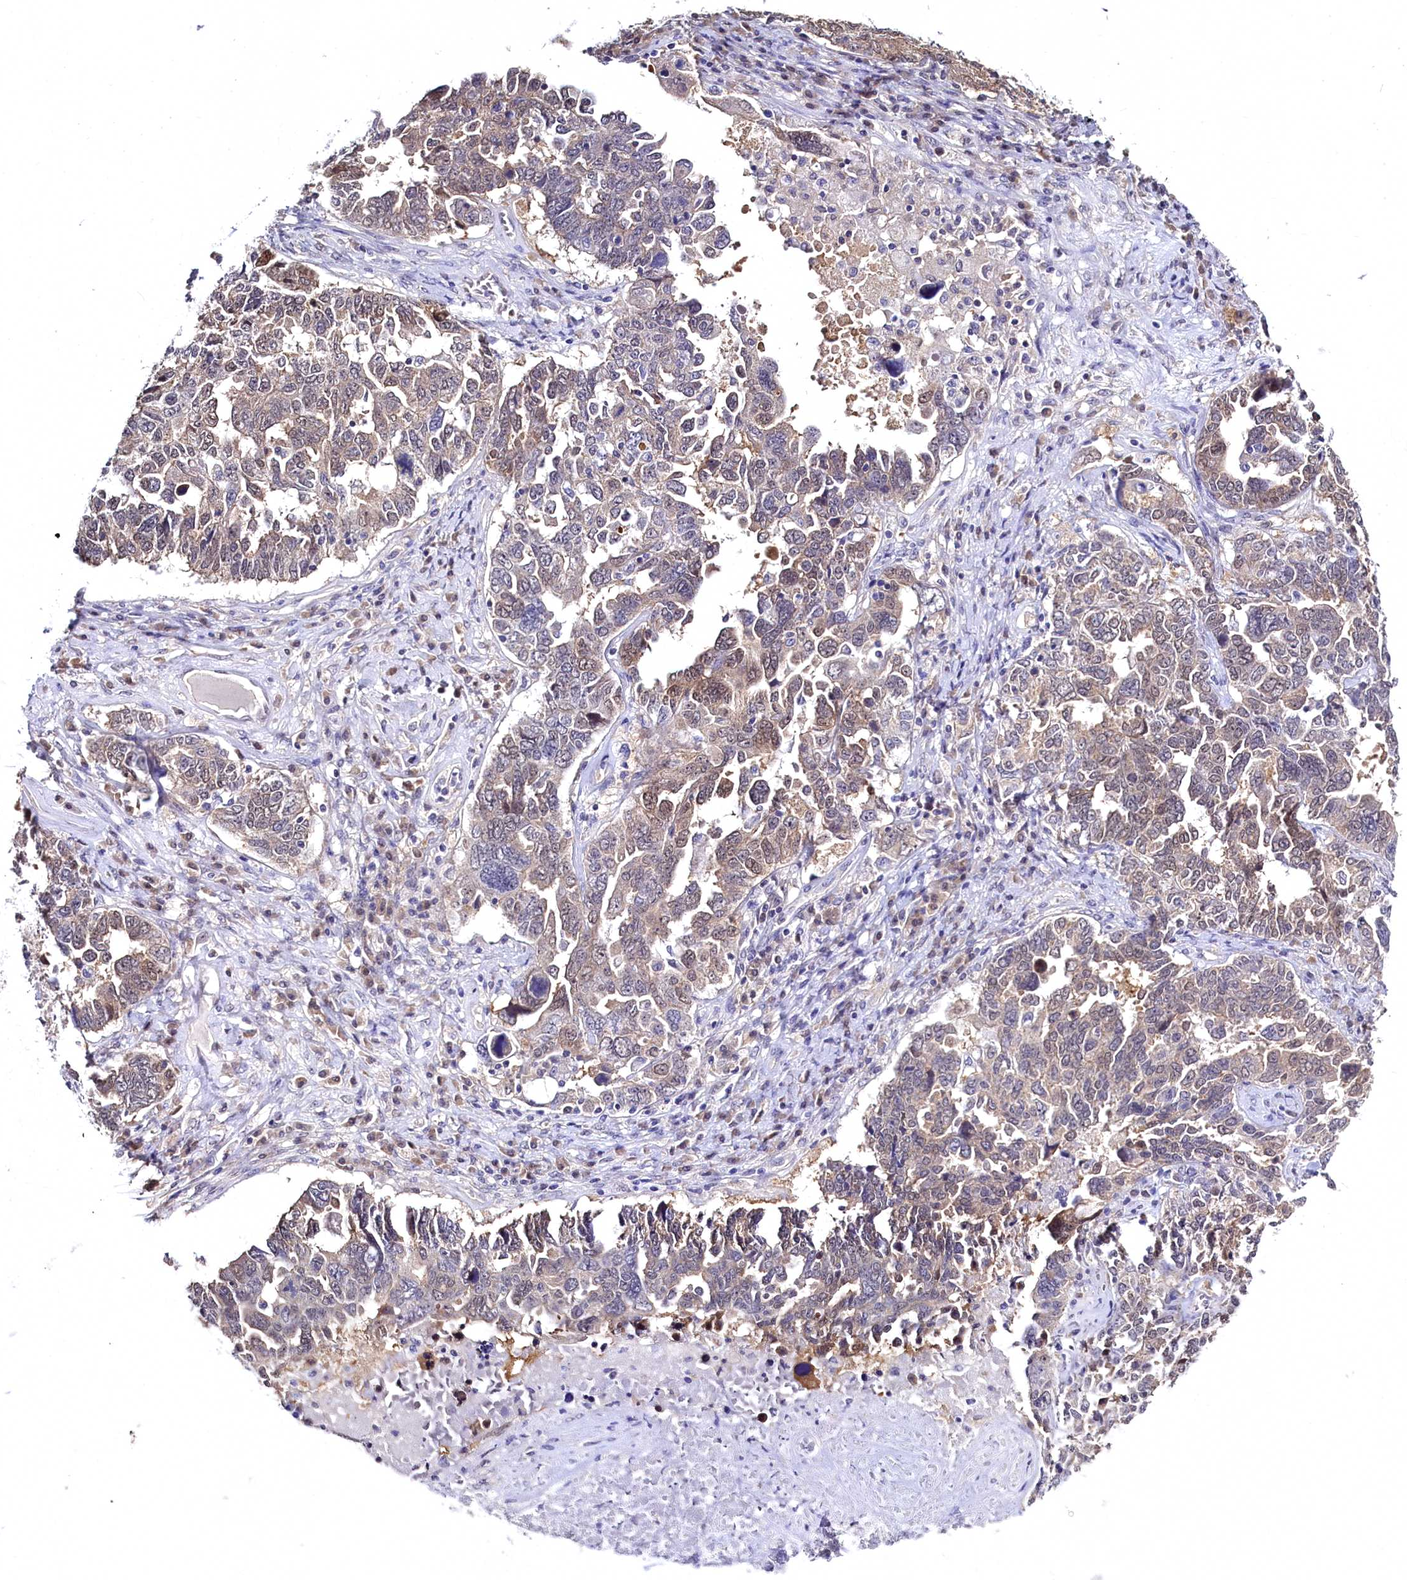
{"staining": {"intensity": "weak", "quantity": "<25%", "location": "cytoplasmic/membranous,nuclear"}, "tissue": "ovarian cancer", "cell_type": "Tumor cells", "image_type": "cancer", "snomed": [{"axis": "morphology", "description": "Carcinoma, endometroid"}, {"axis": "topography", "description": "Ovary"}], "caption": "The histopathology image shows no staining of tumor cells in endometroid carcinoma (ovarian).", "gene": "C11orf54", "patient": {"sex": "female", "age": 62}}